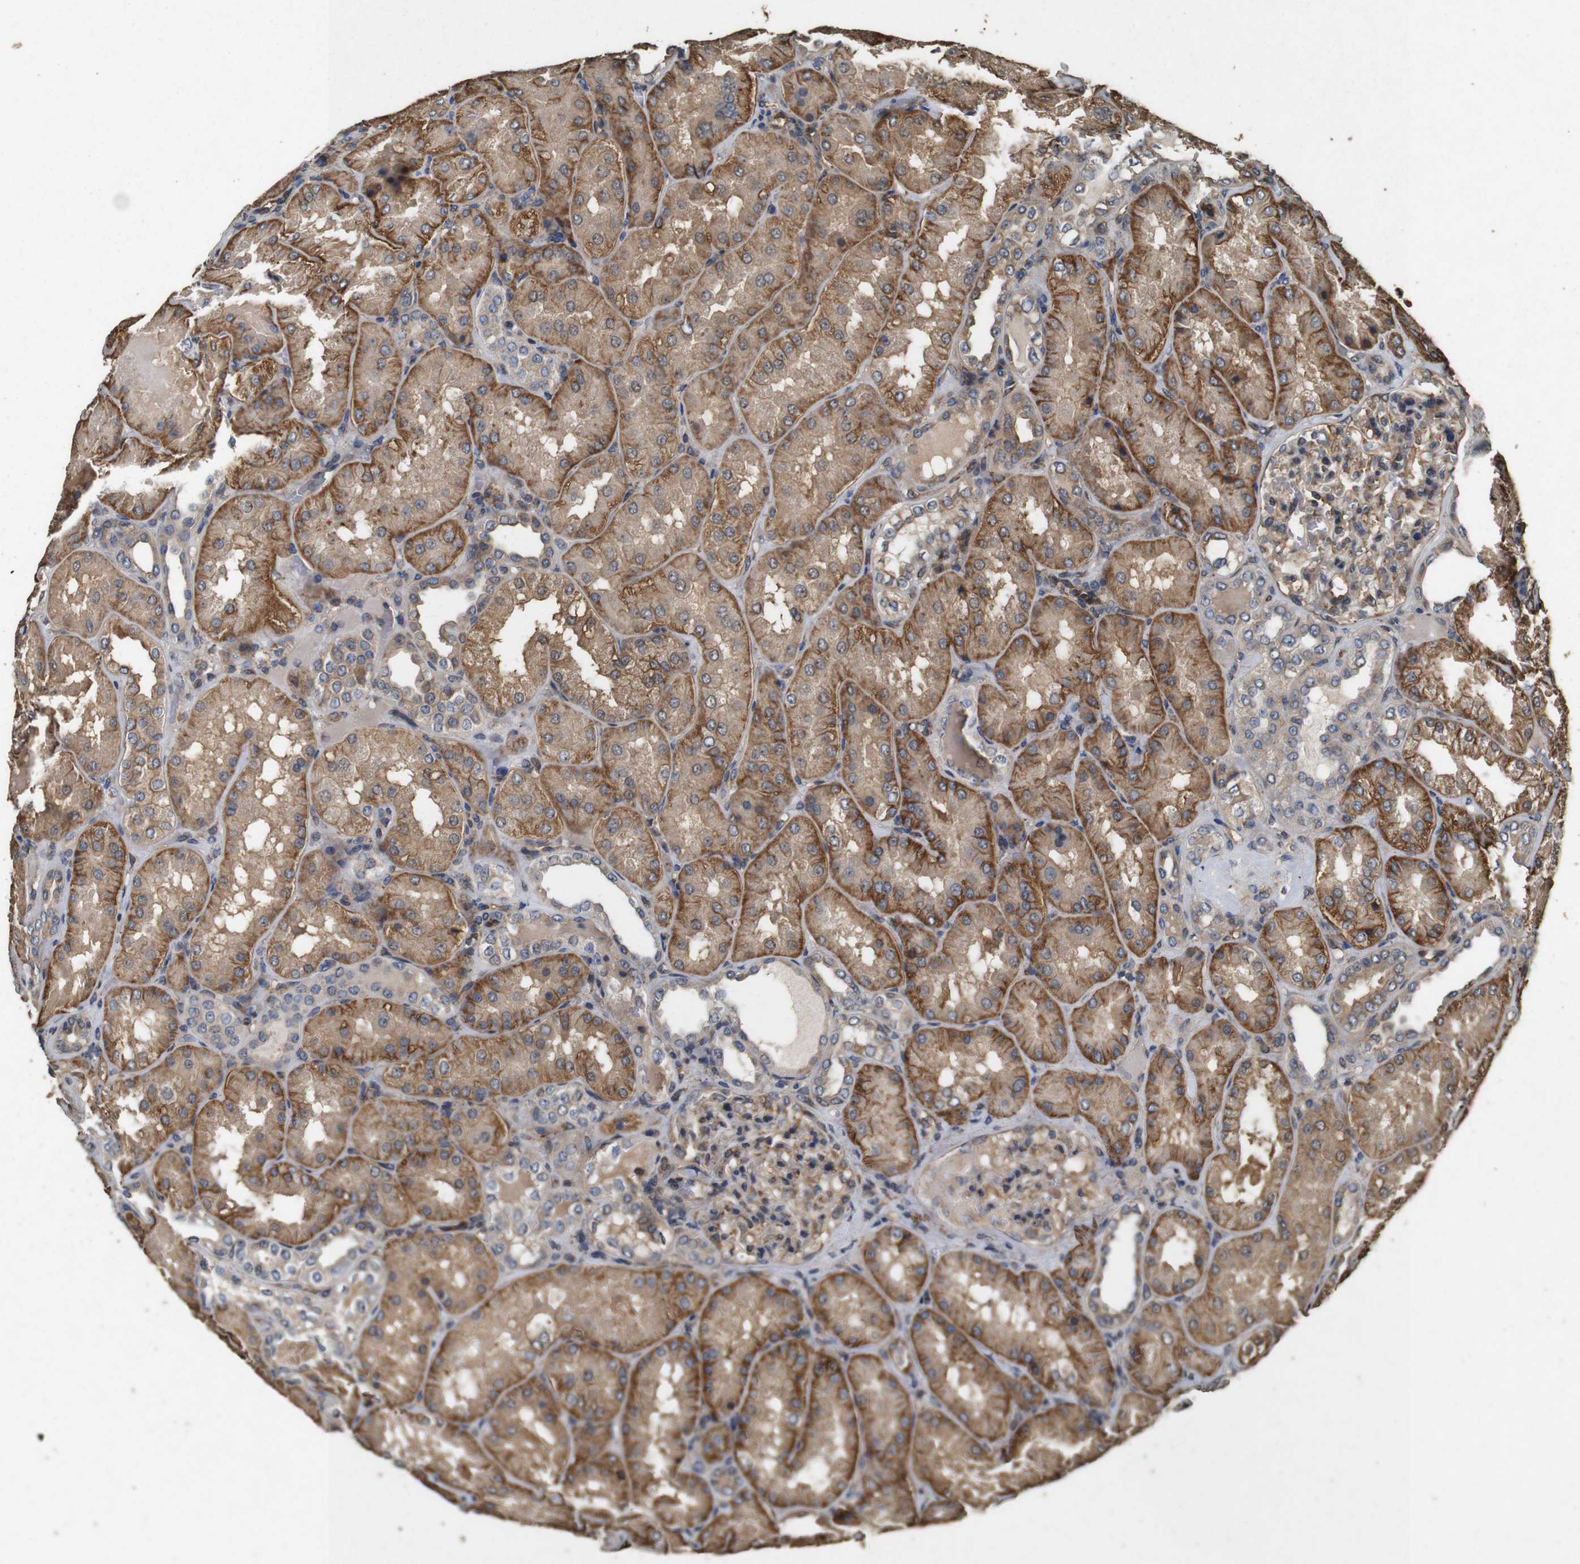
{"staining": {"intensity": "moderate", "quantity": ">75%", "location": "cytoplasmic/membranous"}, "tissue": "kidney", "cell_type": "Cells in glomeruli", "image_type": "normal", "snomed": [{"axis": "morphology", "description": "Normal tissue, NOS"}, {"axis": "topography", "description": "Kidney"}], "caption": "This is an image of IHC staining of normal kidney, which shows moderate staining in the cytoplasmic/membranous of cells in glomeruli.", "gene": "CNPY4", "patient": {"sex": "female", "age": 56}}